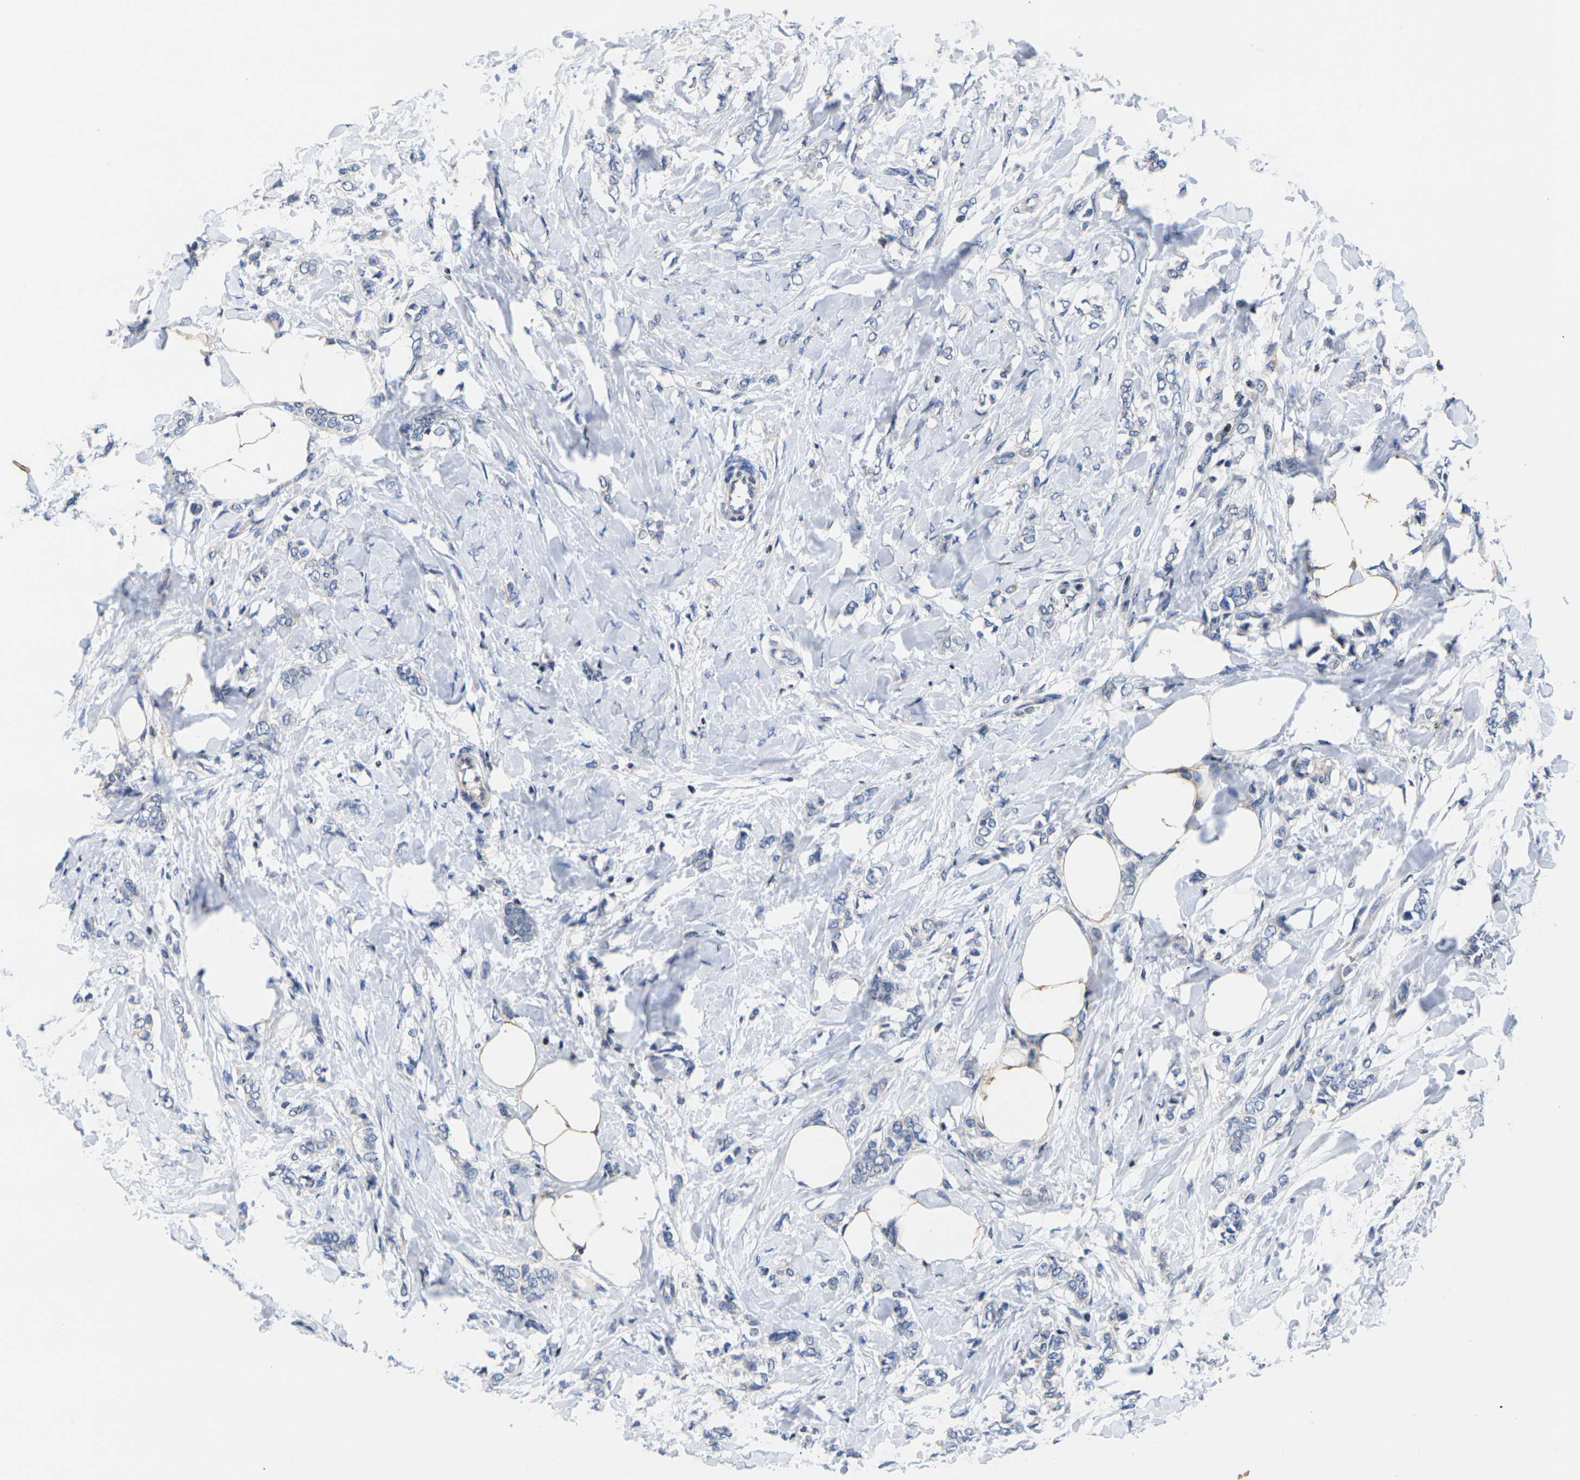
{"staining": {"intensity": "negative", "quantity": "none", "location": "none"}, "tissue": "breast cancer", "cell_type": "Tumor cells", "image_type": "cancer", "snomed": [{"axis": "morphology", "description": "Lobular carcinoma, in situ"}, {"axis": "morphology", "description": "Lobular carcinoma"}, {"axis": "topography", "description": "Breast"}], "caption": "Tumor cells are negative for brown protein staining in breast cancer (lobular carcinoma).", "gene": "IKZF1", "patient": {"sex": "female", "age": 41}}